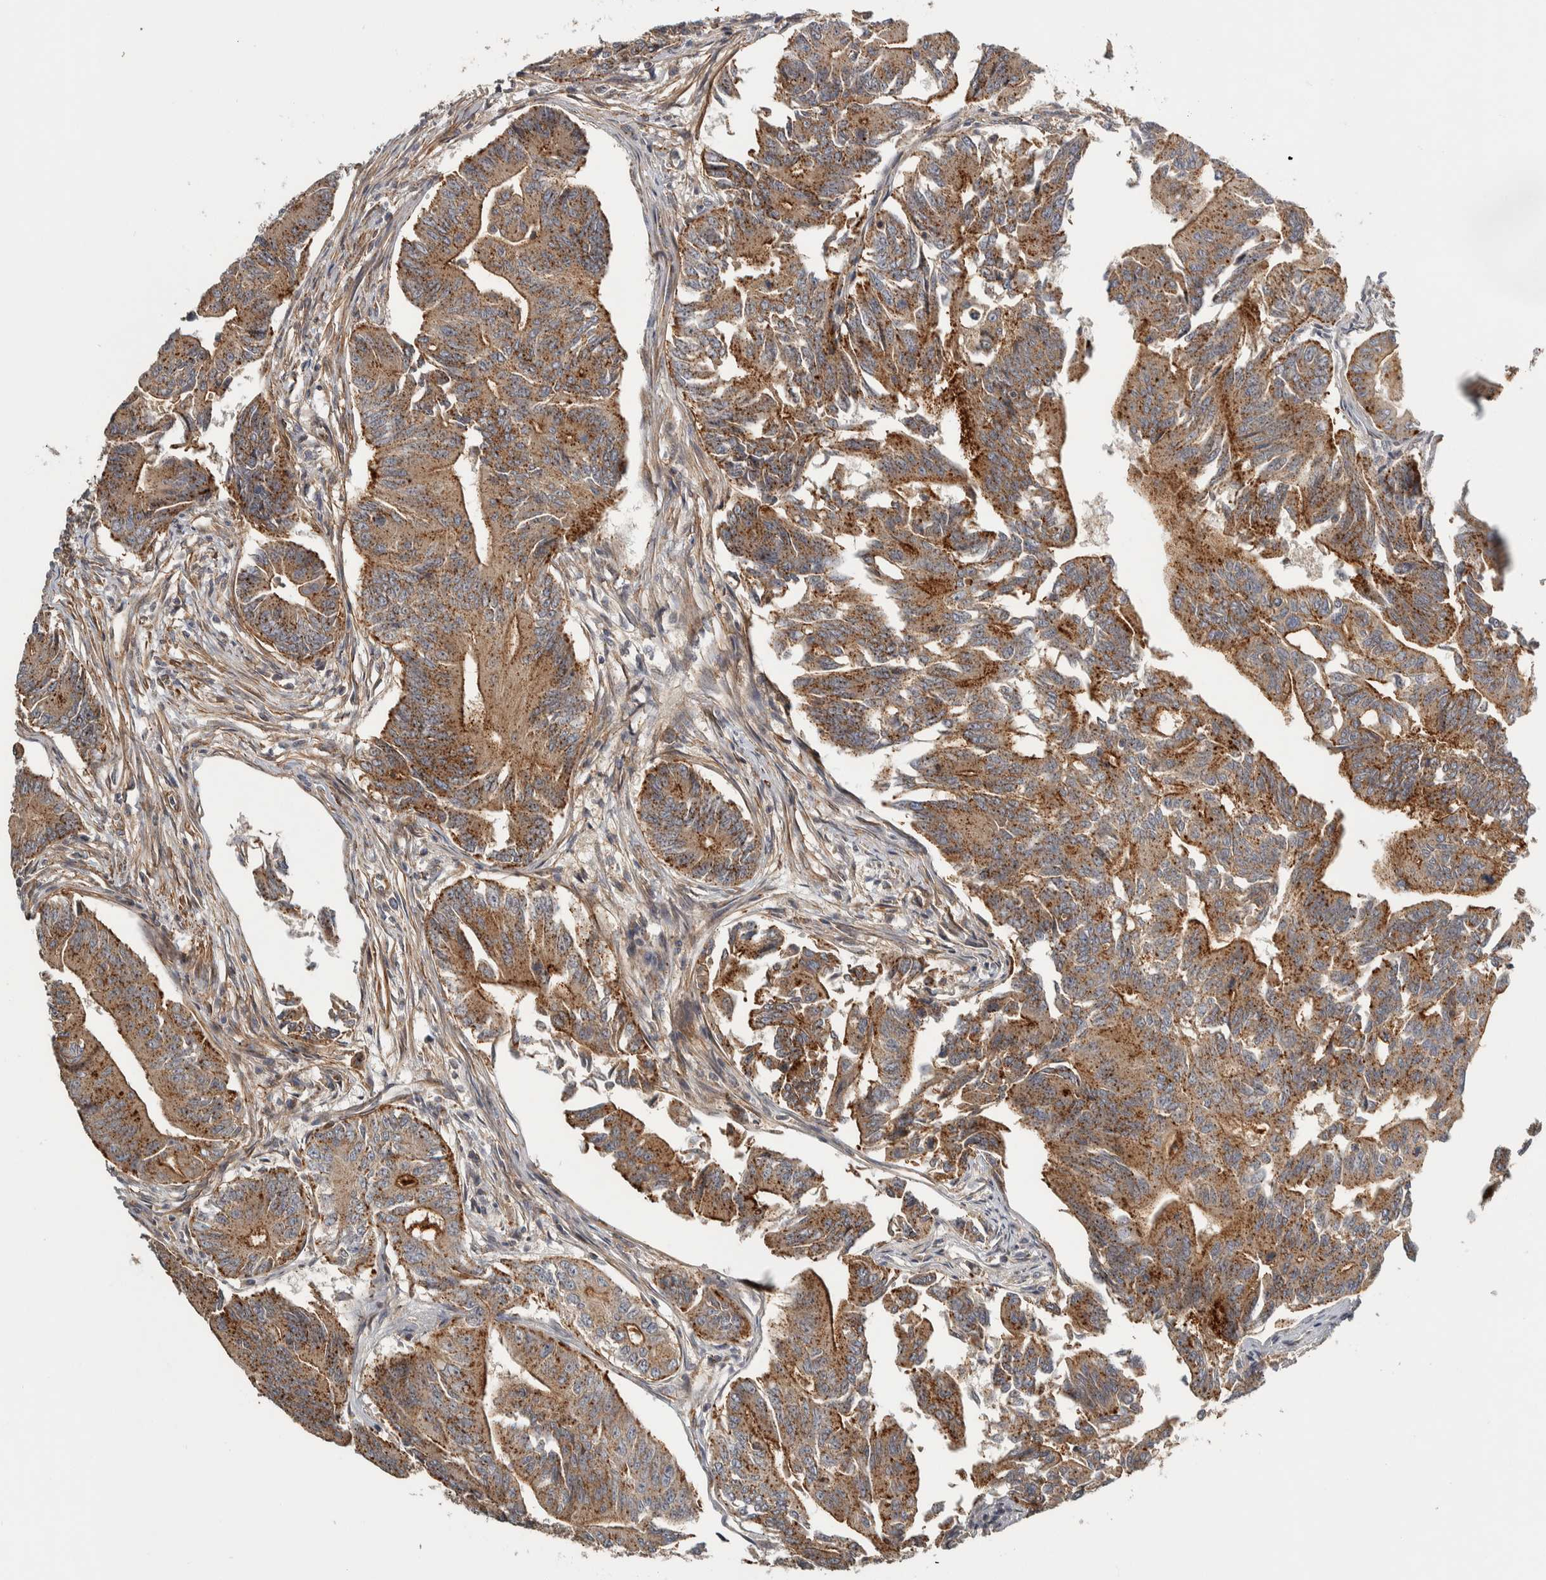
{"staining": {"intensity": "weak", "quantity": ">75%", "location": "cytoplasmic/membranous"}, "tissue": "colorectal cancer", "cell_type": "Tumor cells", "image_type": "cancer", "snomed": [{"axis": "morphology", "description": "Adenoma, NOS"}, {"axis": "morphology", "description": "Adenocarcinoma, NOS"}, {"axis": "topography", "description": "Colon"}], "caption": "IHC (DAB) staining of human colorectal adenocarcinoma shows weak cytoplasmic/membranous protein staining in about >75% of tumor cells.", "gene": "TBC1D31", "patient": {"sex": "male", "age": 79}}